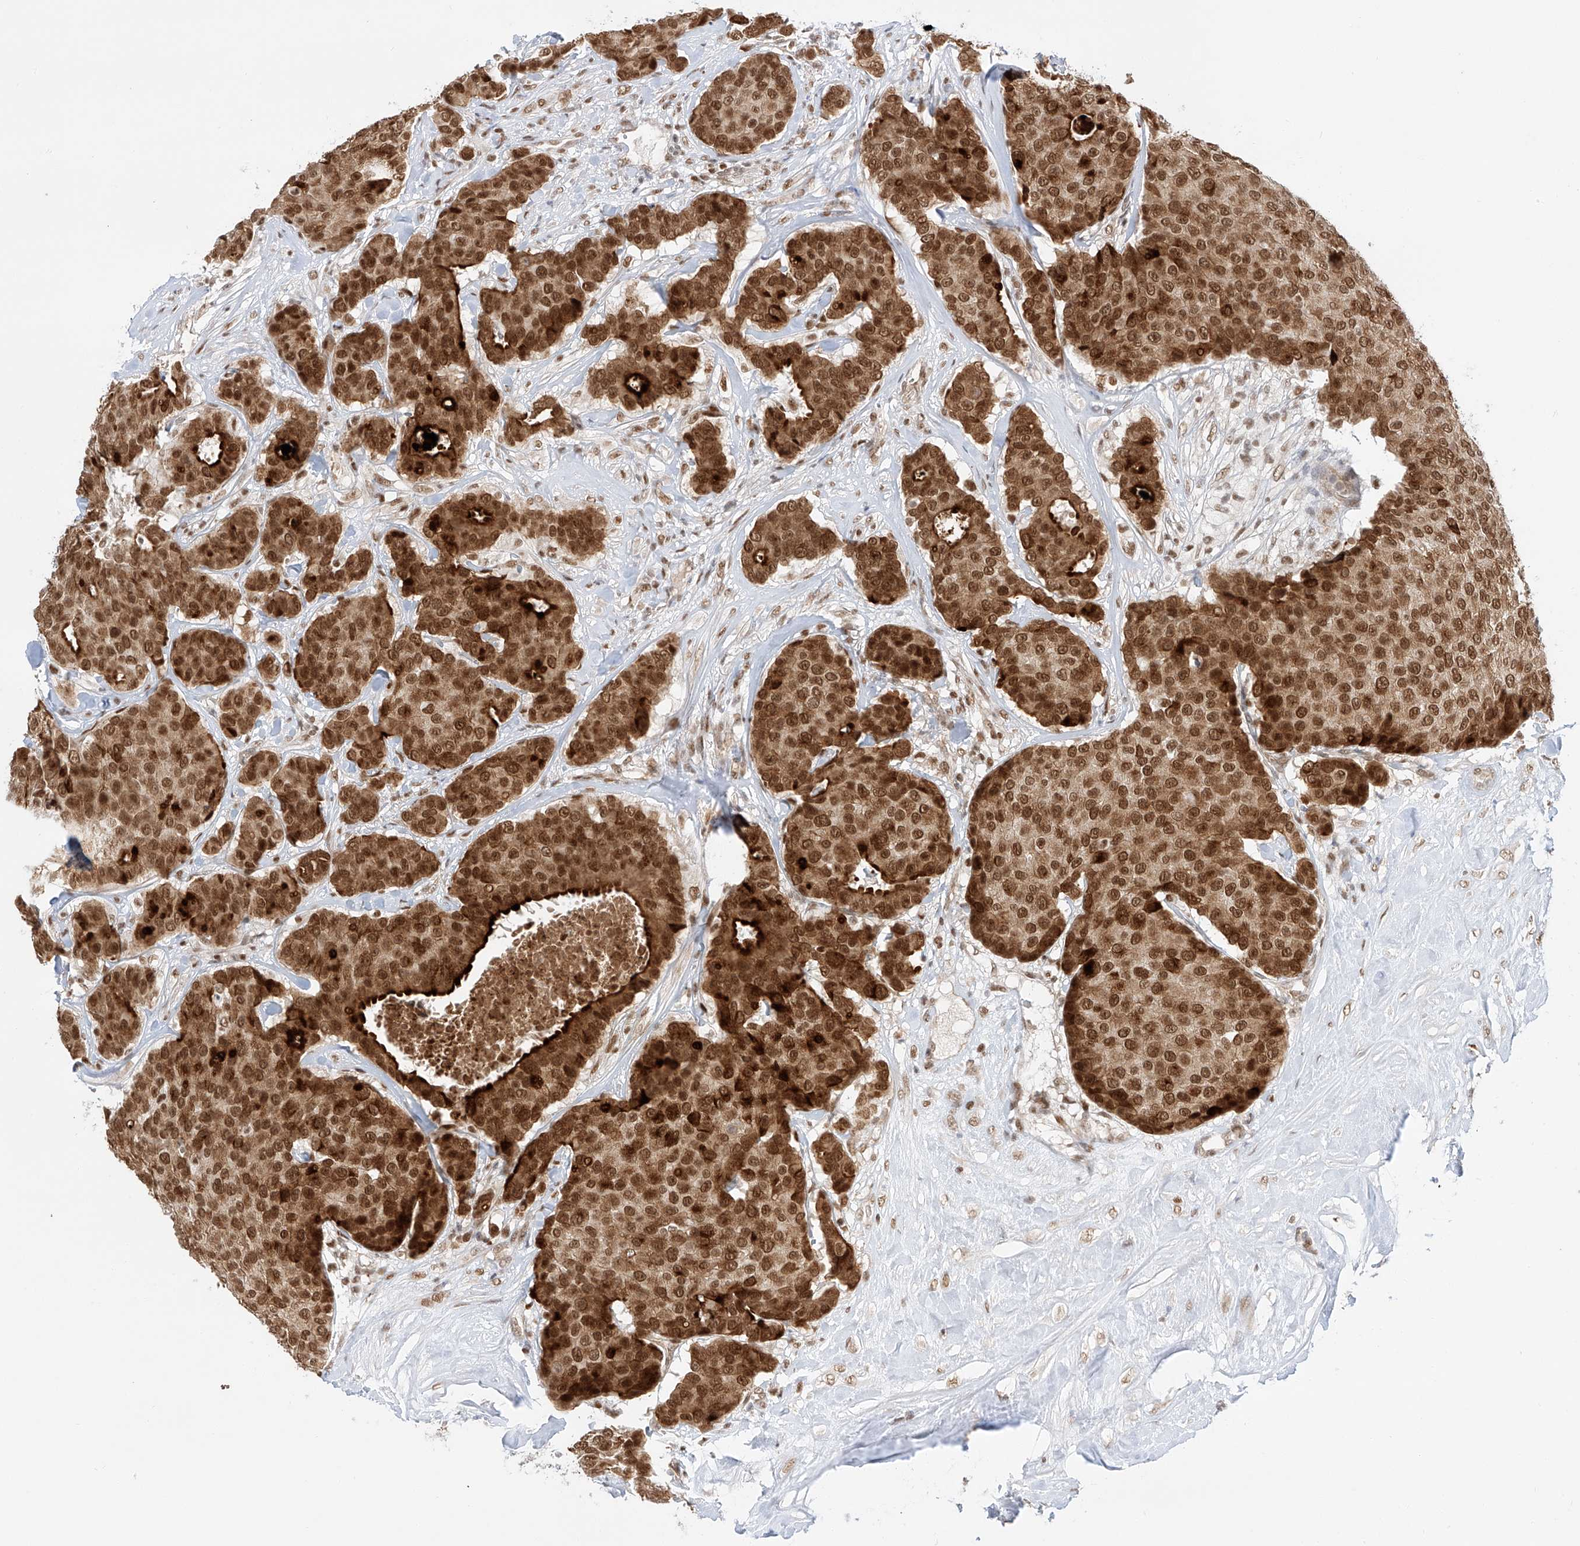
{"staining": {"intensity": "strong", "quantity": ">75%", "location": "cytoplasmic/membranous,nuclear"}, "tissue": "breast cancer", "cell_type": "Tumor cells", "image_type": "cancer", "snomed": [{"axis": "morphology", "description": "Duct carcinoma"}, {"axis": "topography", "description": "Breast"}], "caption": "Brown immunohistochemical staining in breast invasive ductal carcinoma displays strong cytoplasmic/membranous and nuclear staining in about >75% of tumor cells. The protein is shown in brown color, while the nuclei are stained blue.", "gene": "POGK", "patient": {"sex": "female", "age": 75}}